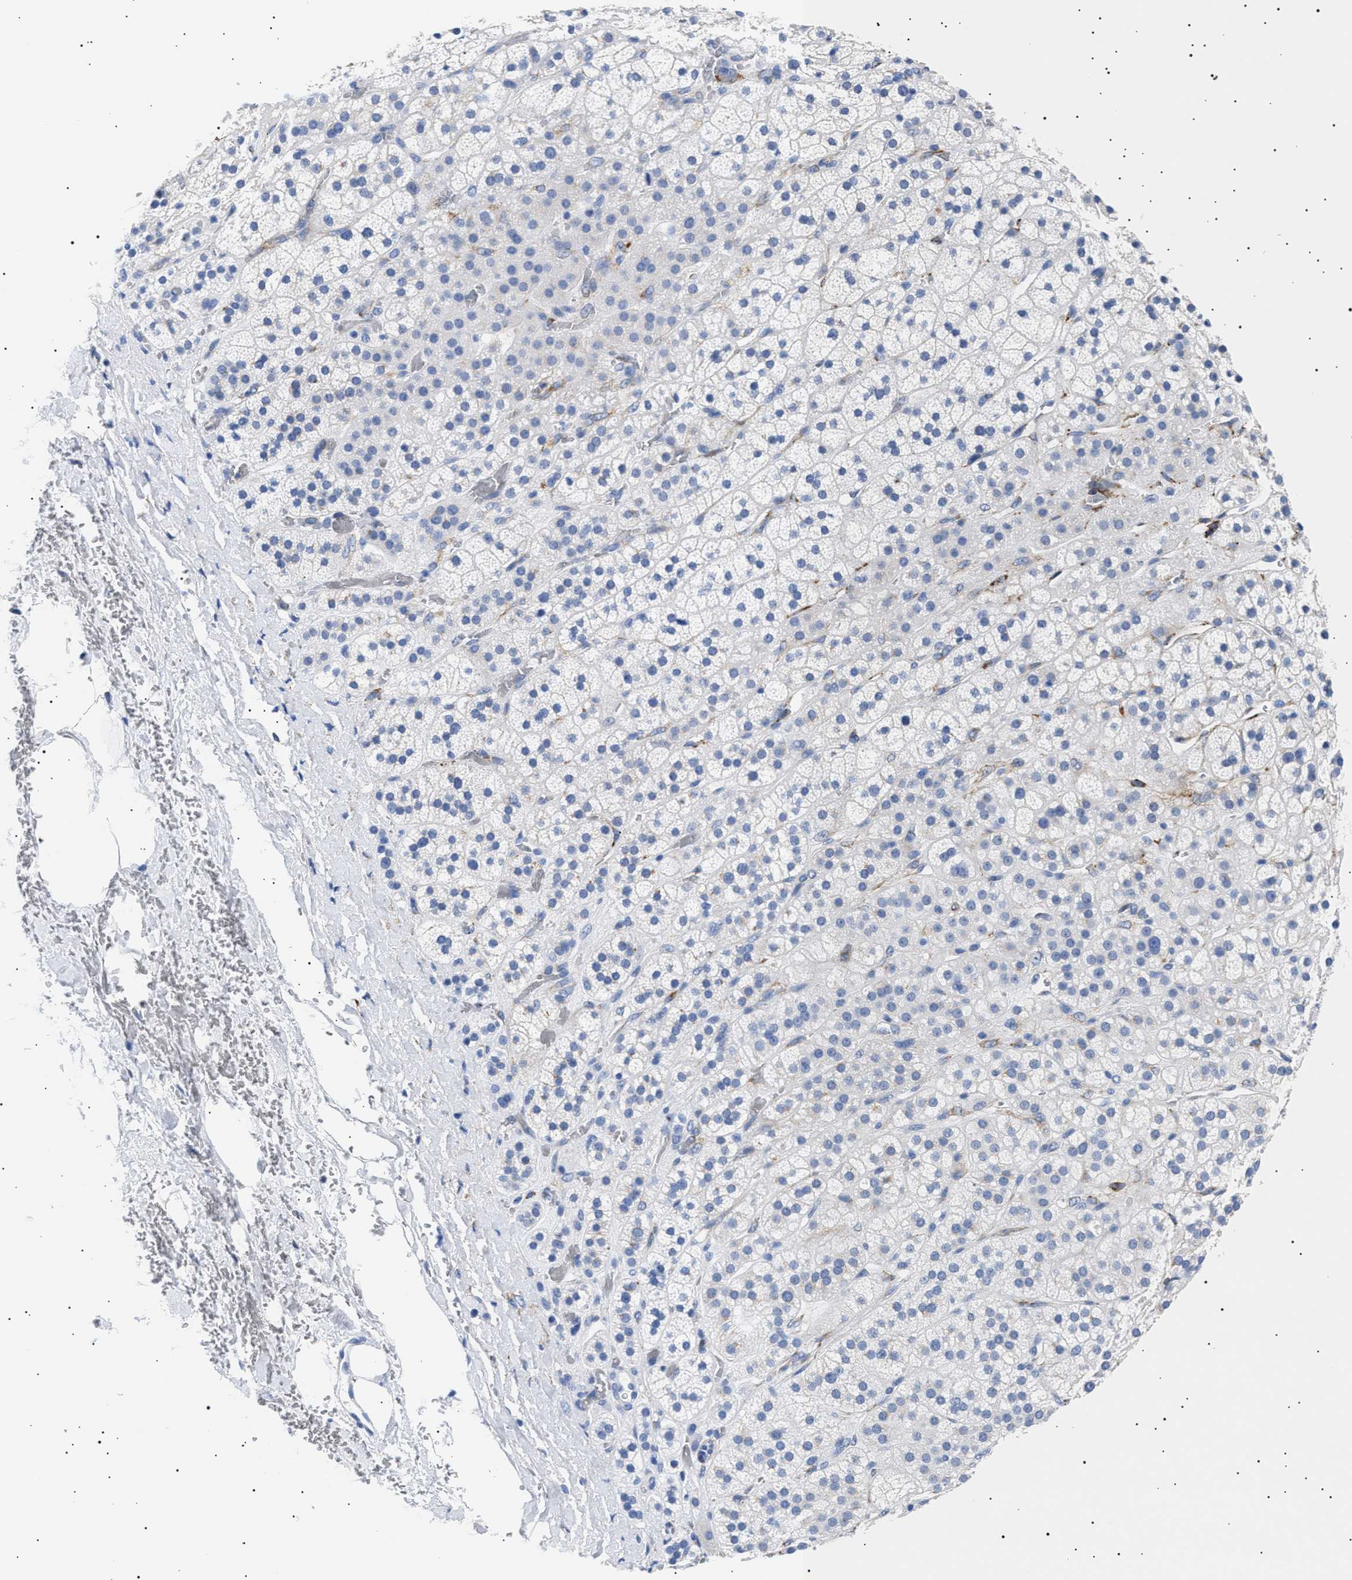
{"staining": {"intensity": "strong", "quantity": "<25%", "location": "cytoplasmic/membranous"}, "tissue": "adrenal gland", "cell_type": "Glandular cells", "image_type": "normal", "snomed": [{"axis": "morphology", "description": "Normal tissue, NOS"}, {"axis": "topography", "description": "Adrenal gland"}], "caption": "Brown immunohistochemical staining in benign human adrenal gland exhibits strong cytoplasmic/membranous staining in approximately <25% of glandular cells. Nuclei are stained in blue.", "gene": "HEMGN", "patient": {"sex": "male", "age": 56}}